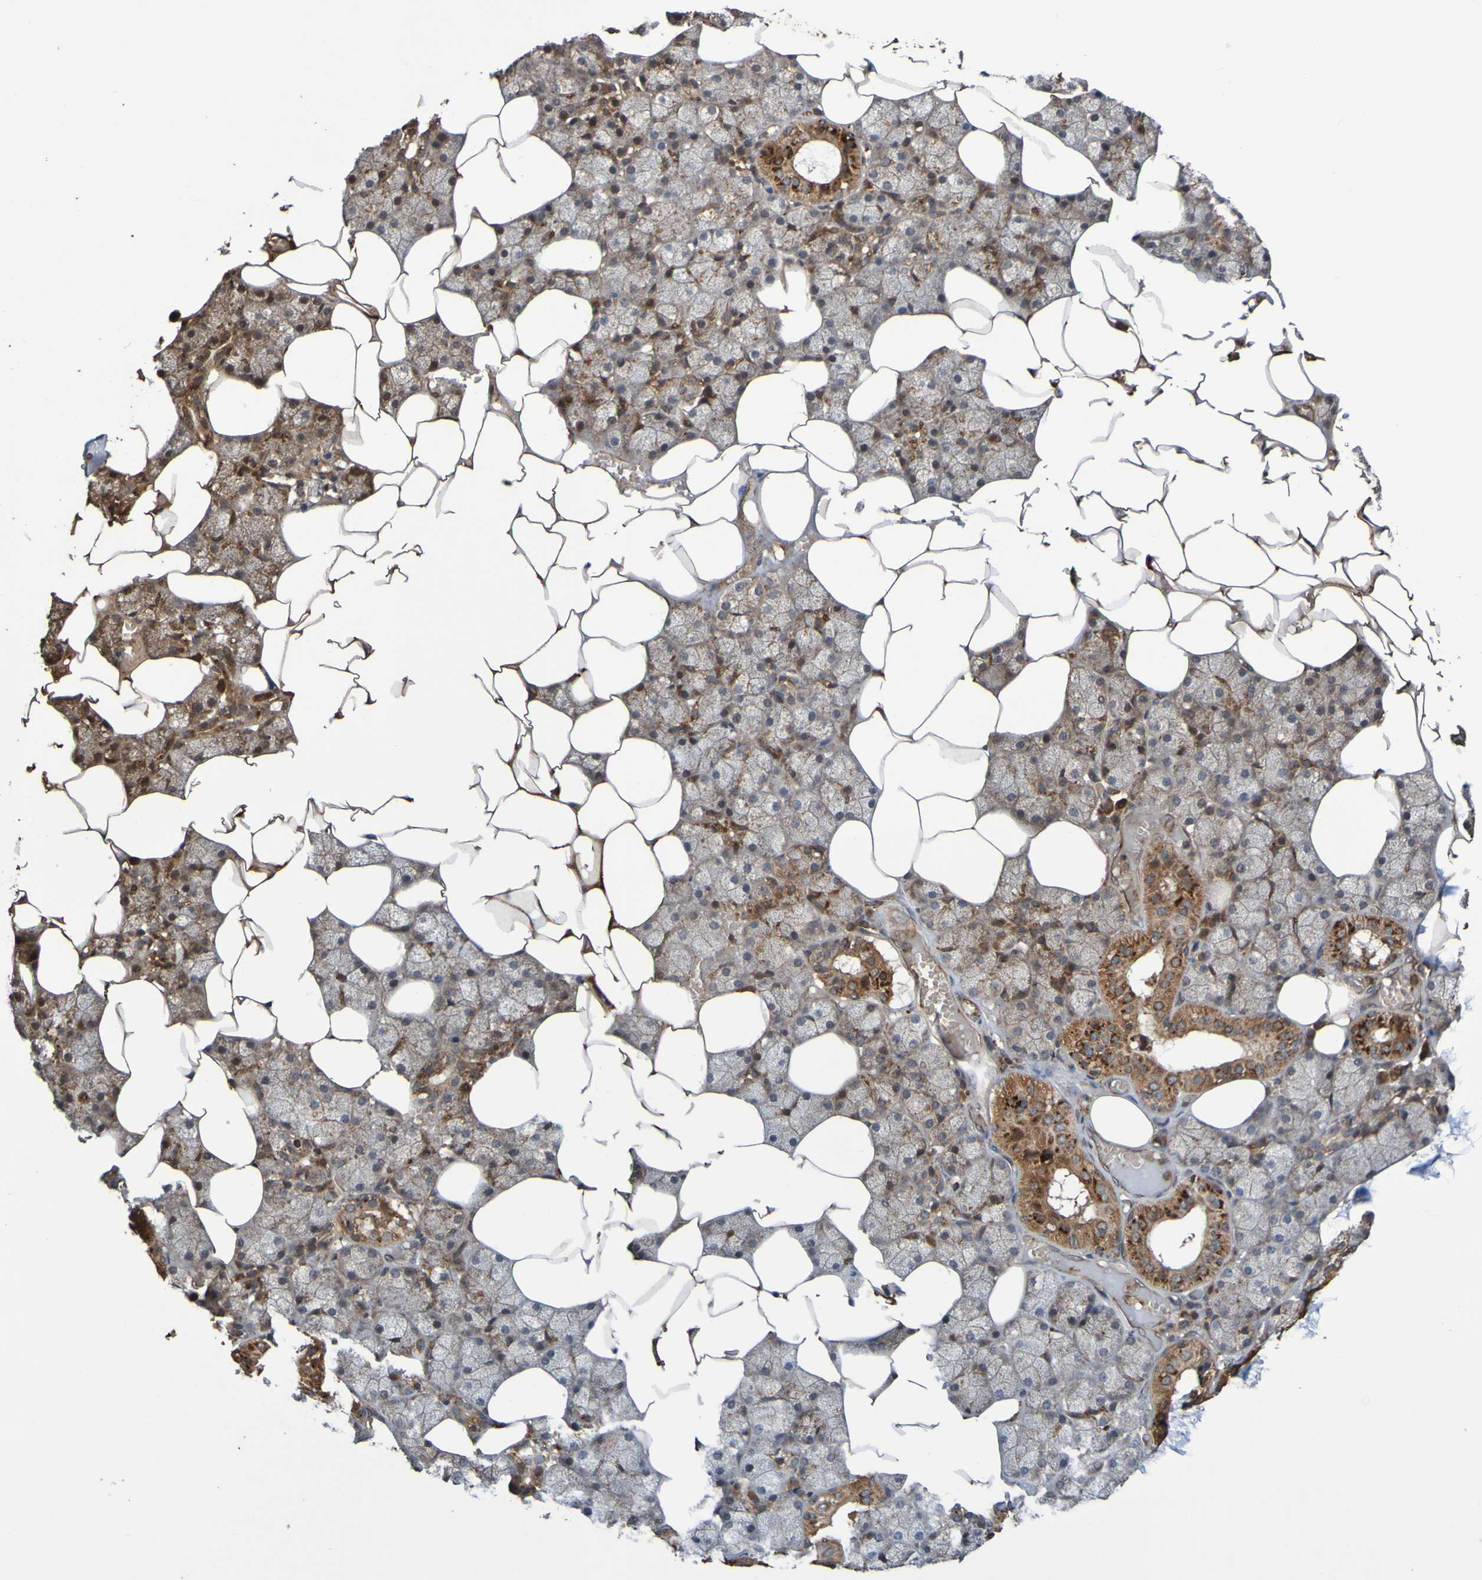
{"staining": {"intensity": "moderate", "quantity": ">75%", "location": "cytoplasmic/membranous"}, "tissue": "salivary gland", "cell_type": "Glandular cells", "image_type": "normal", "snomed": [{"axis": "morphology", "description": "Normal tissue, NOS"}, {"axis": "topography", "description": "Salivary gland"}], "caption": "IHC micrograph of normal human salivary gland stained for a protein (brown), which demonstrates medium levels of moderate cytoplasmic/membranous positivity in about >75% of glandular cells.", "gene": "UCN", "patient": {"sex": "male", "age": 62}}